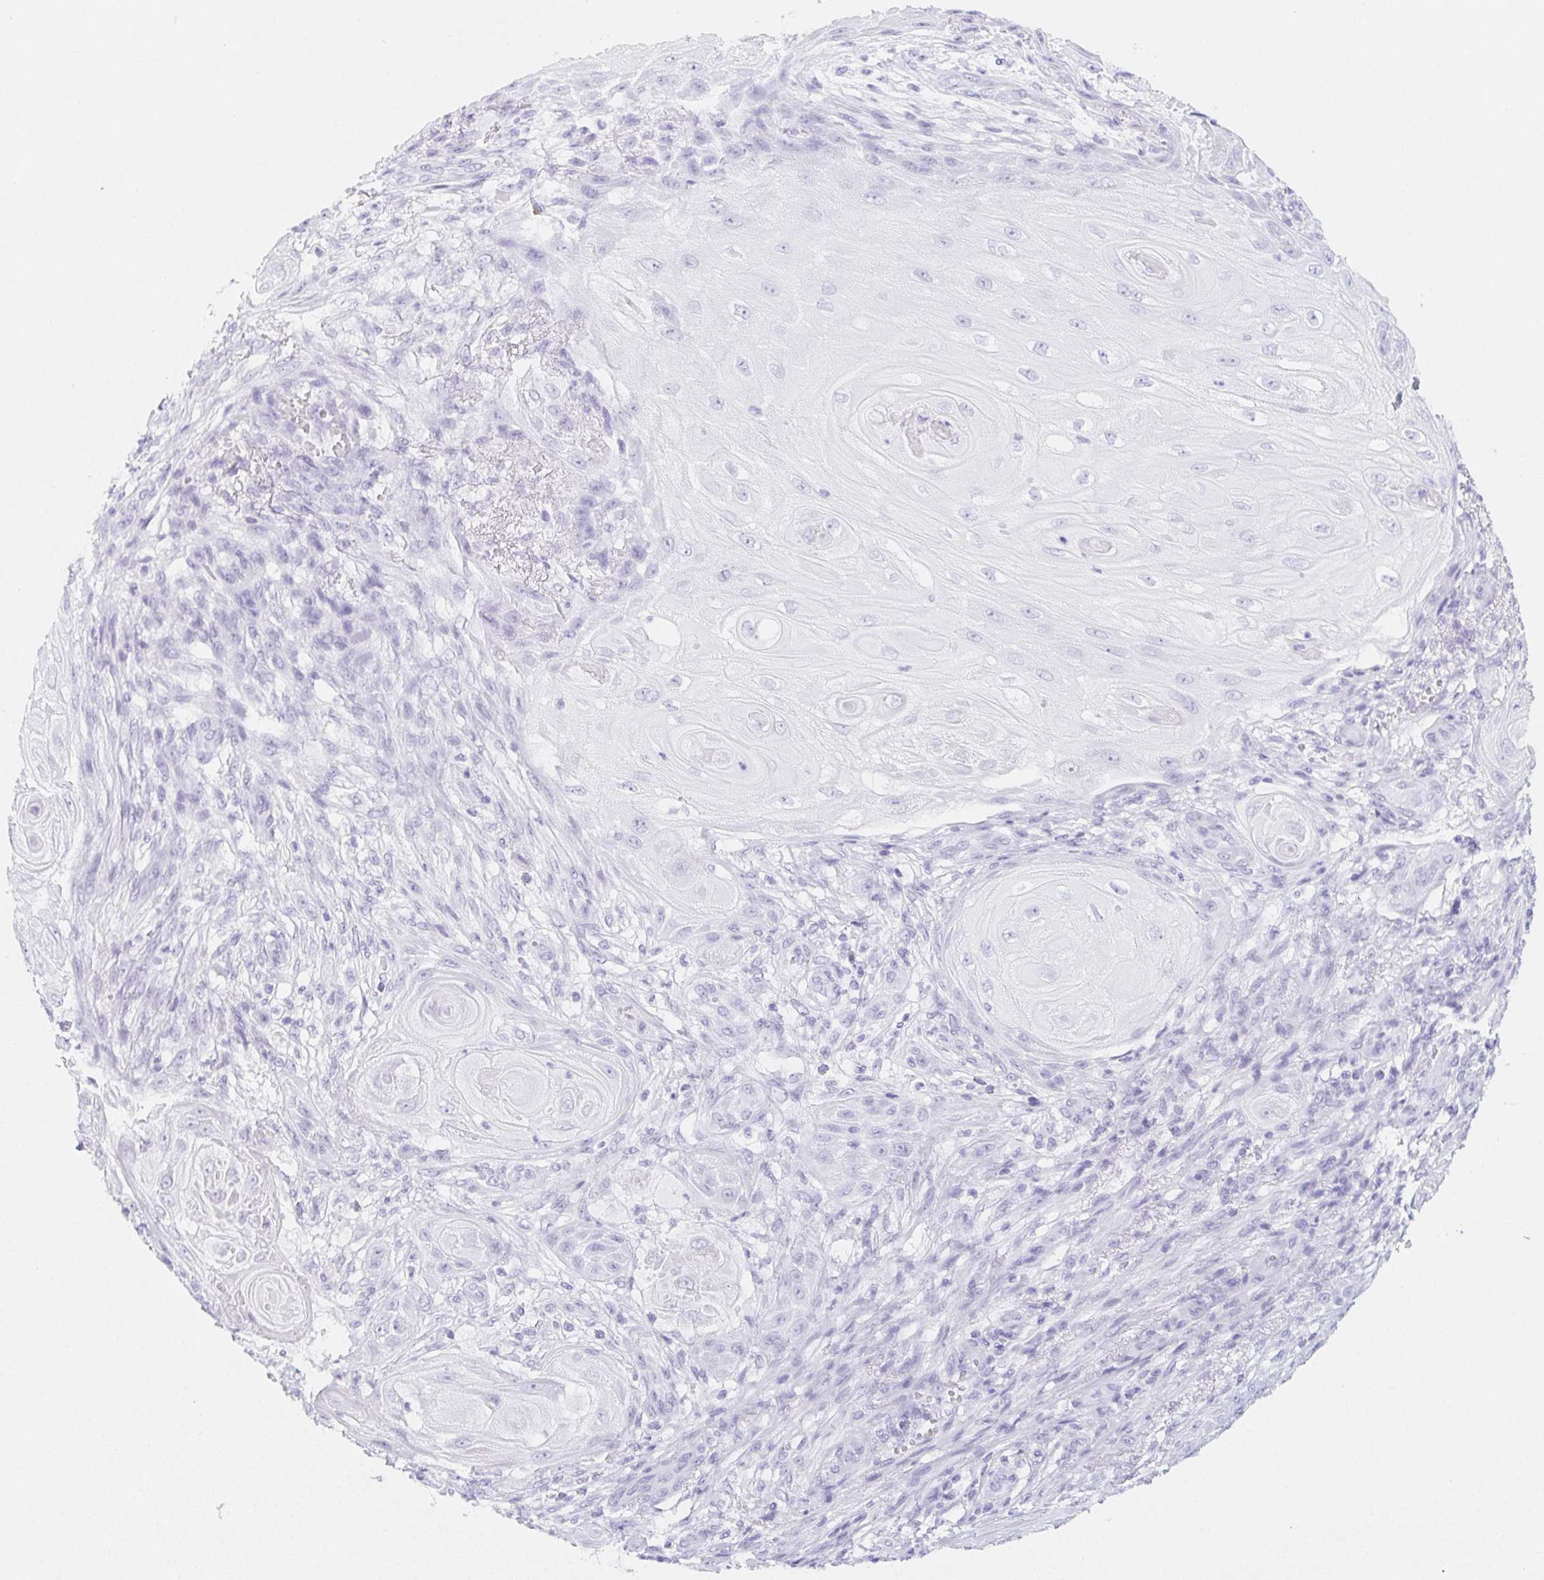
{"staining": {"intensity": "negative", "quantity": "none", "location": "none"}, "tissue": "skin cancer", "cell_type": "Tumor cells", "image_type": "cancer", "snomed": [{"axis": "morphology", "description": "Squamous cell carcinoma, NOS"}, {"axis": "topography", "description": "Skin"}], "caption": "The image displays no staining of tumor cells in skin cancer (squamous cell carcinoma). (DAB (3,3'-diaminobenzidine) immunohistochemistry, high magnification).", "gene": "HRC", "patient": {"sex": "male", "age": 62}}